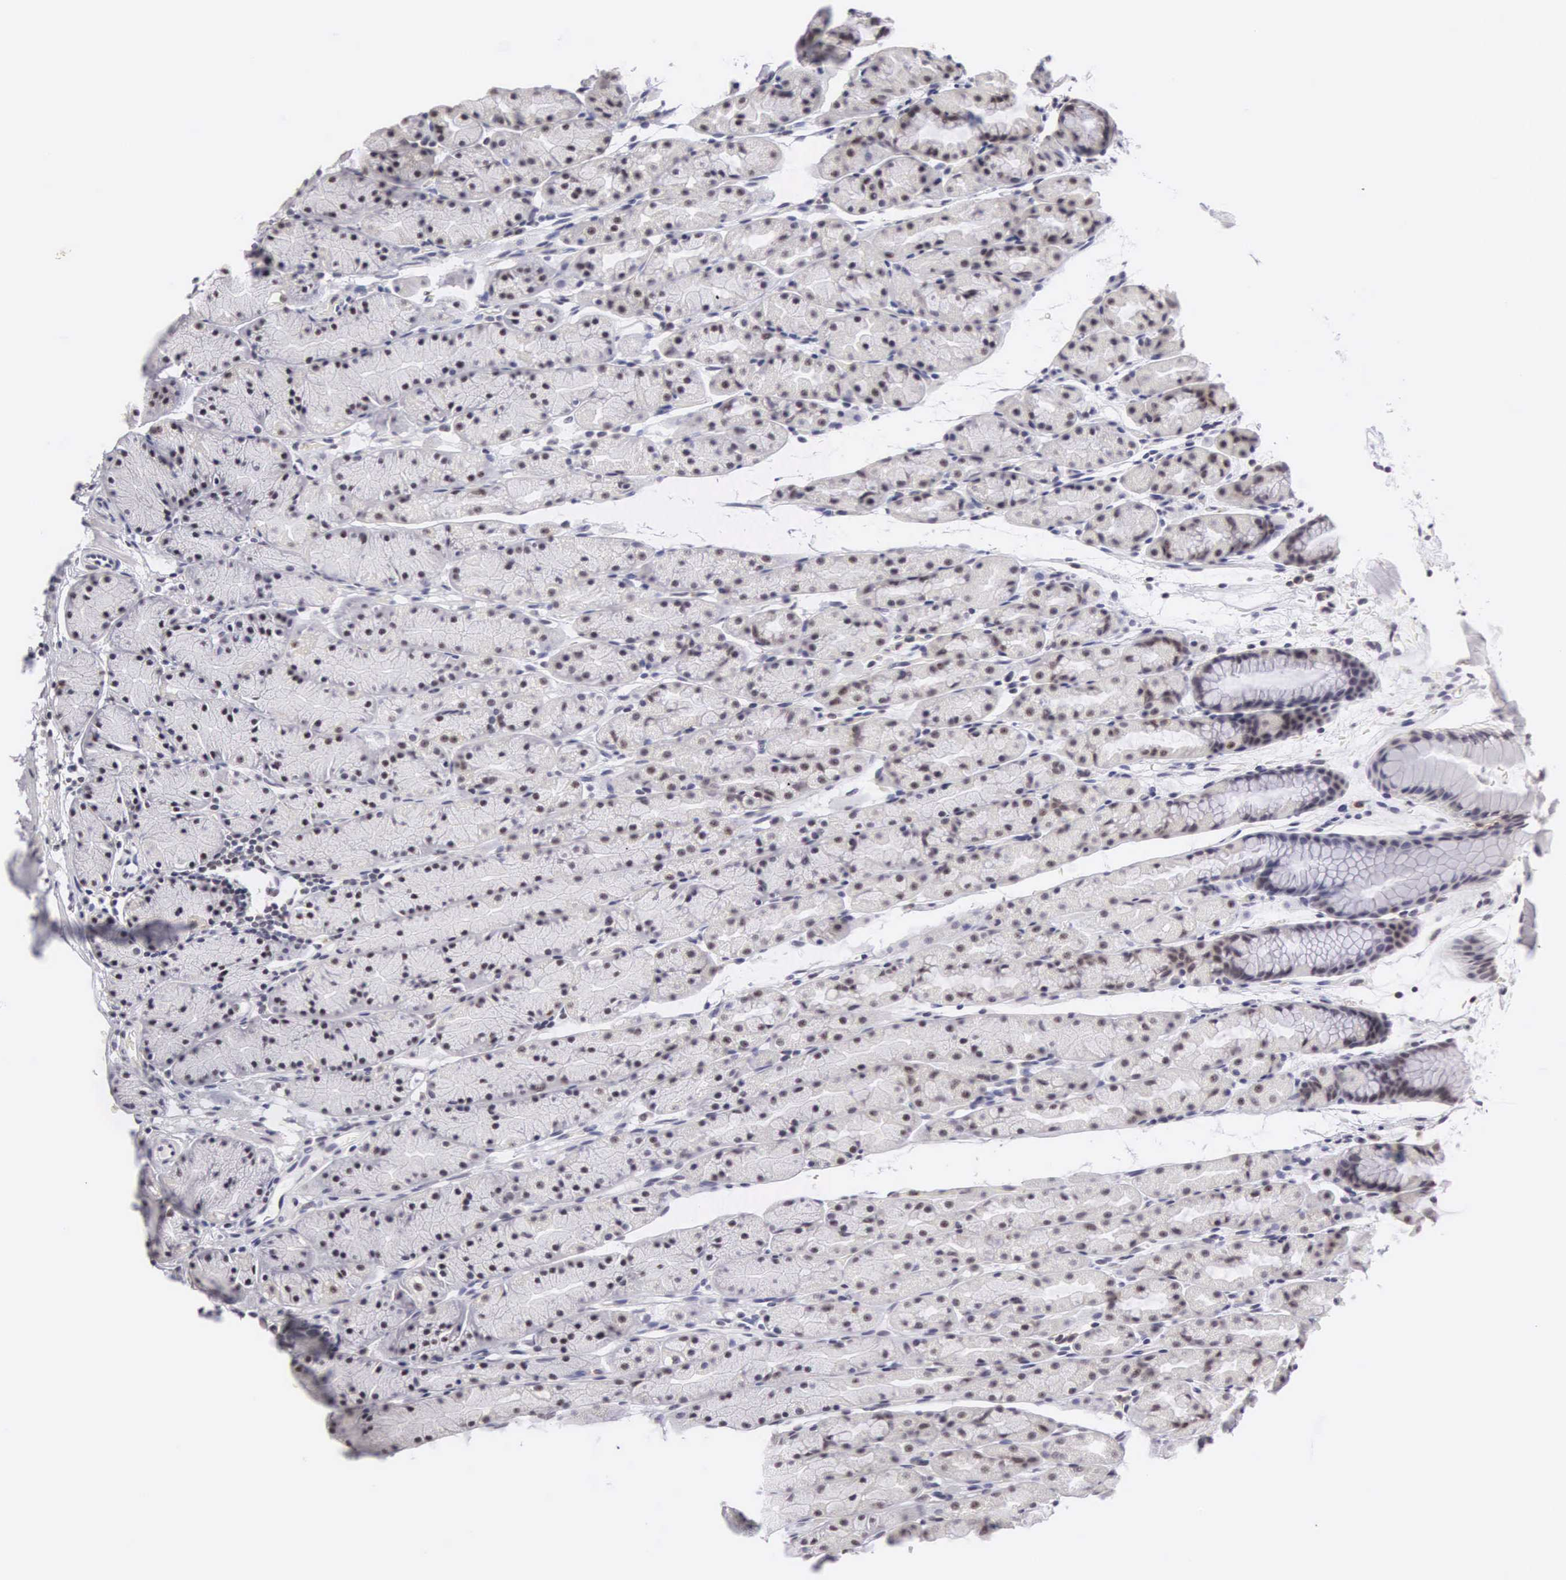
{"staining": {"intensity": "moderate", "quantity": "25%-75%", "location": "nuclear"}, "tissue": "stomach", "cell_type": "Glandular cells", "image_type": "normal", "snomed": [{"axis": "morphology", "description": "Normal tissue, NOS"}, {"axis": "topography", "description": "Esophagus"}, {"axis": "topography", "description": "Stomach, upper"}], "caption": "Human stomach stained for a protein (brown) demonstrates moderate nuclear positive staining in approximately 25%-75% of glandular cells.", "gene": "FAM47A", "patient": {"sex": "male", "age": 47}}